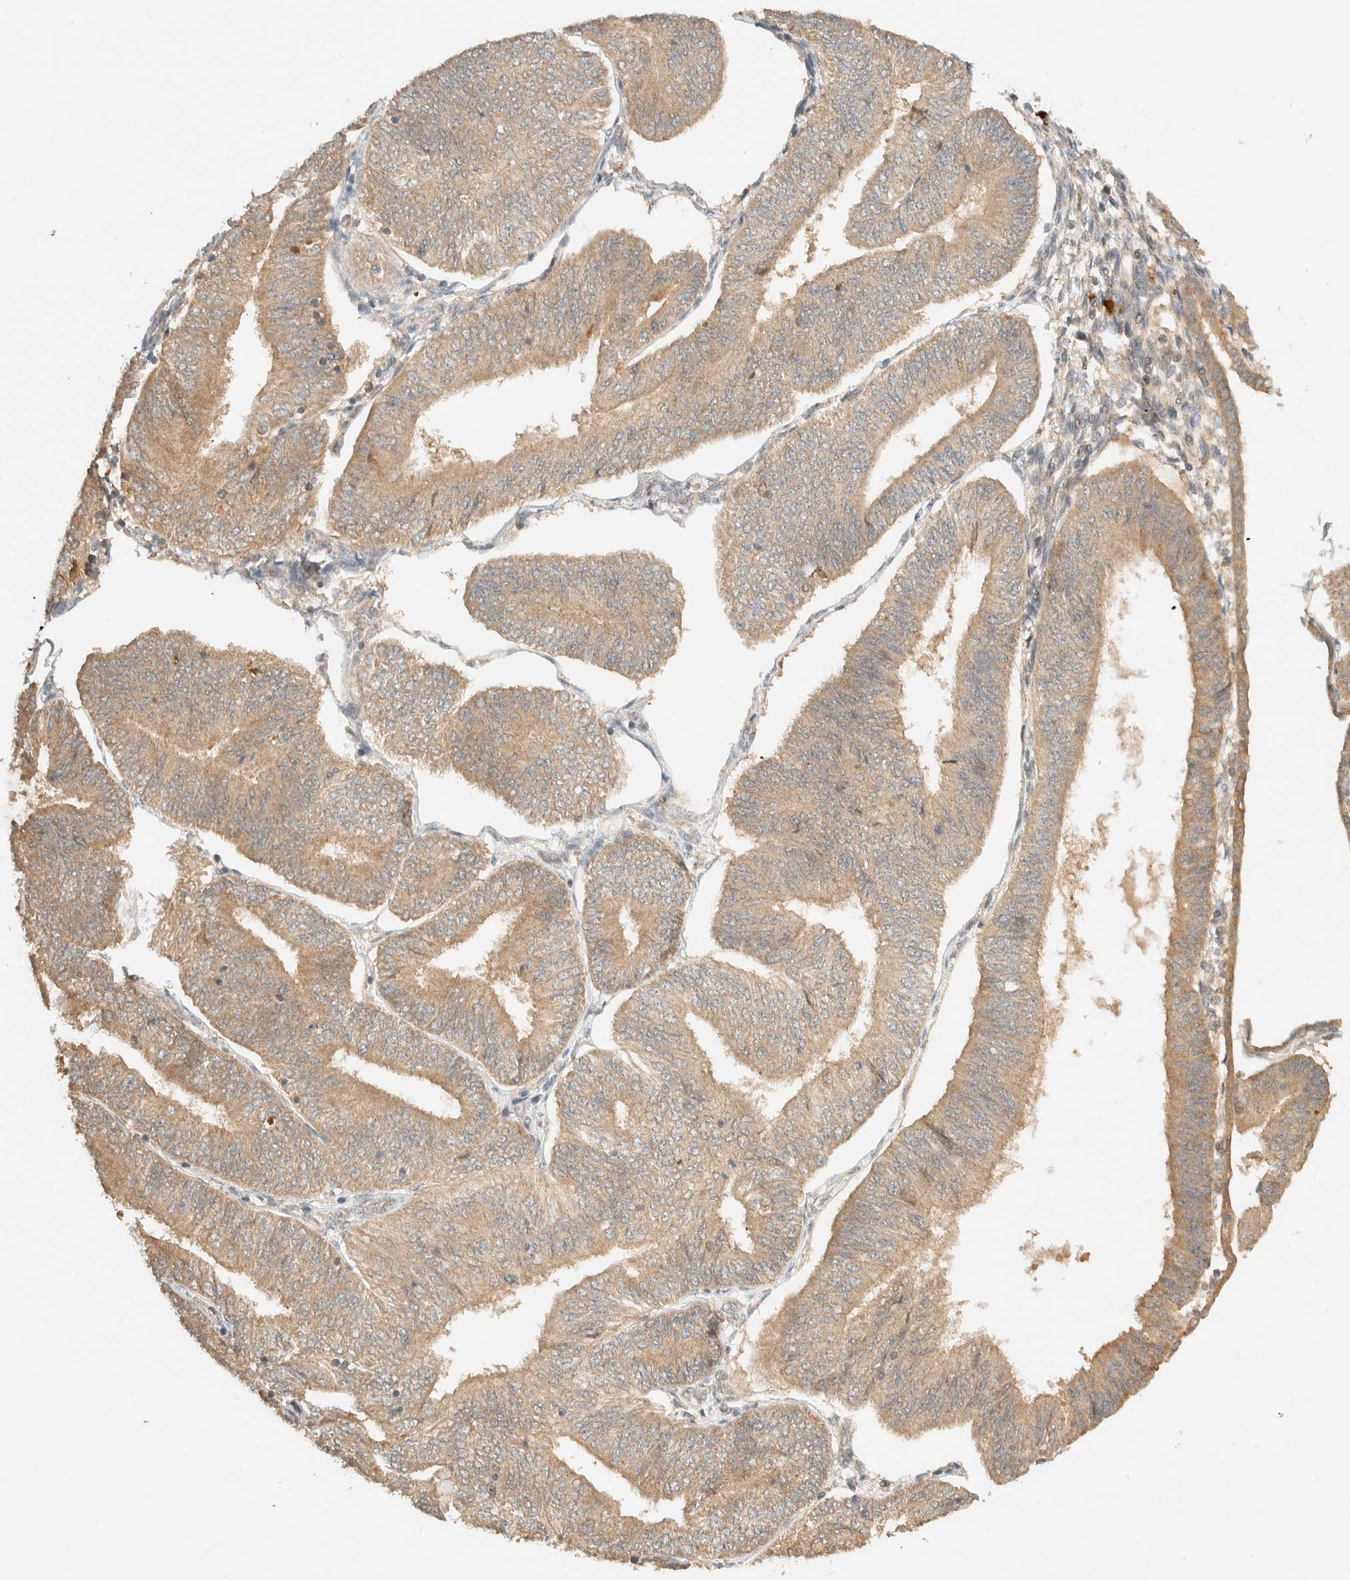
{"staining": {"intensity": "moderate", "quantity": ">75%", "location": "cytoplasmic/membranous"}, "tissue": "endometrial cancer", "cell_type": "Tumor cells", "image_type": "cancer", "snomed": [{"axis": "morphology", "description": "Adenocarcinoma, NOS"}, {"axis": "topography", "description": "Endometrium"}], "caption": "Immunohistochemistry (DAB (3,3'-diaminobenzidine)) staining of human endometrial adenocarcinoma reveals moderate cytoplasmic/membranous protein expression in about >75% of tumor cells. (IHC, brightfield microscopy, high magnification).", "gene": "ZBTB34", "patient": {"sex": "female", "age": 58}}